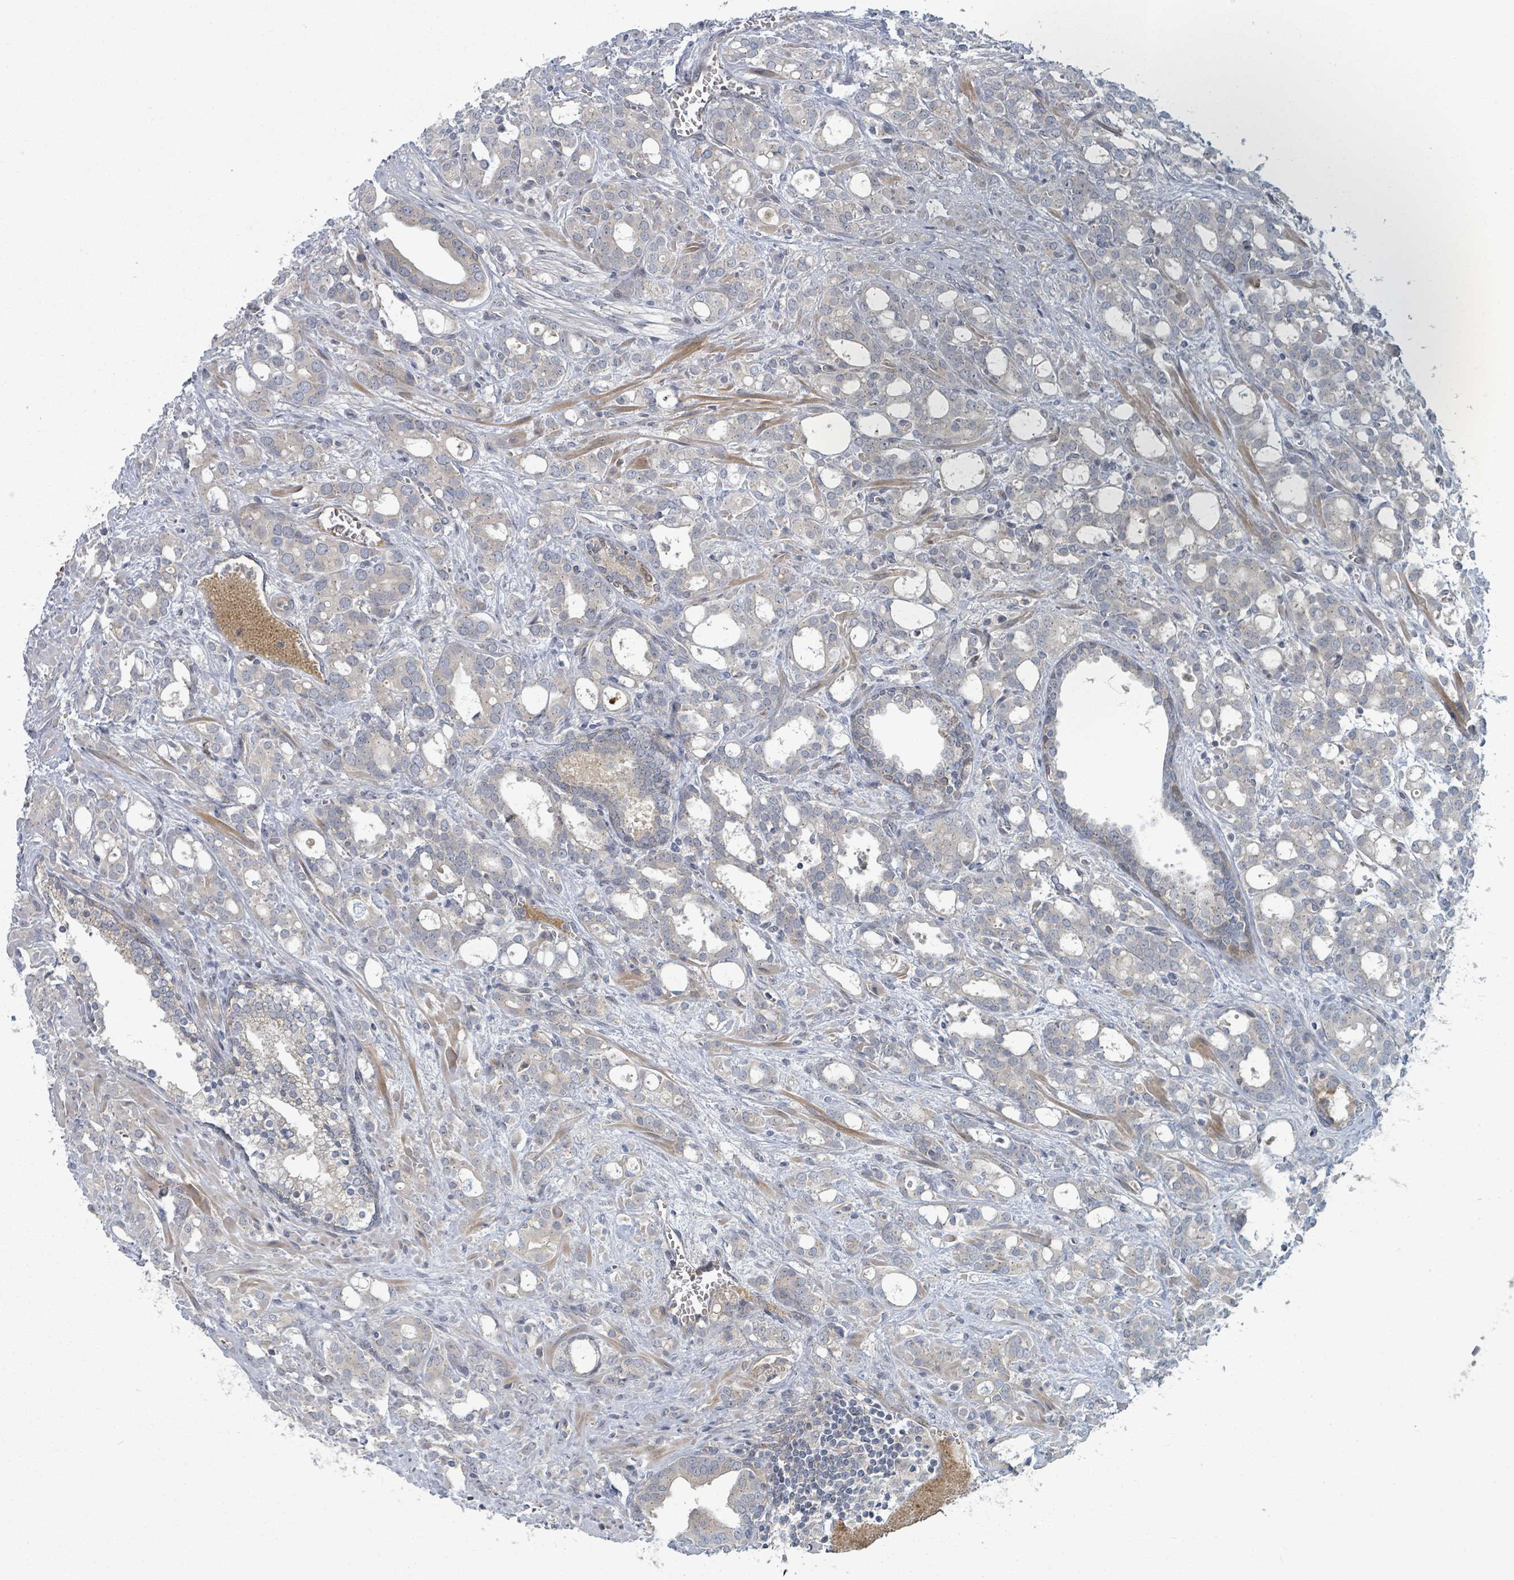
{"staining": {"intensity": "negative", "quantity": "none", "location": "none"}, "tissue": "prostate cancer", "cell_type": "Tumor cells", "image_type": "cancer", "snomed": [{"axis": "morphology", "description": "Adenocarcinoma, High grade"}, {"axis": "topography", "description": "Prostate"}], "caption": "There is no significant positivity in tumor cells of prostate cancer. (DAB (3,3'-diaminobenzidine) IHC with hematoxylin counter stain).", "gene": "COL5A3", "patient": {"sex": "male", "age": 72}}